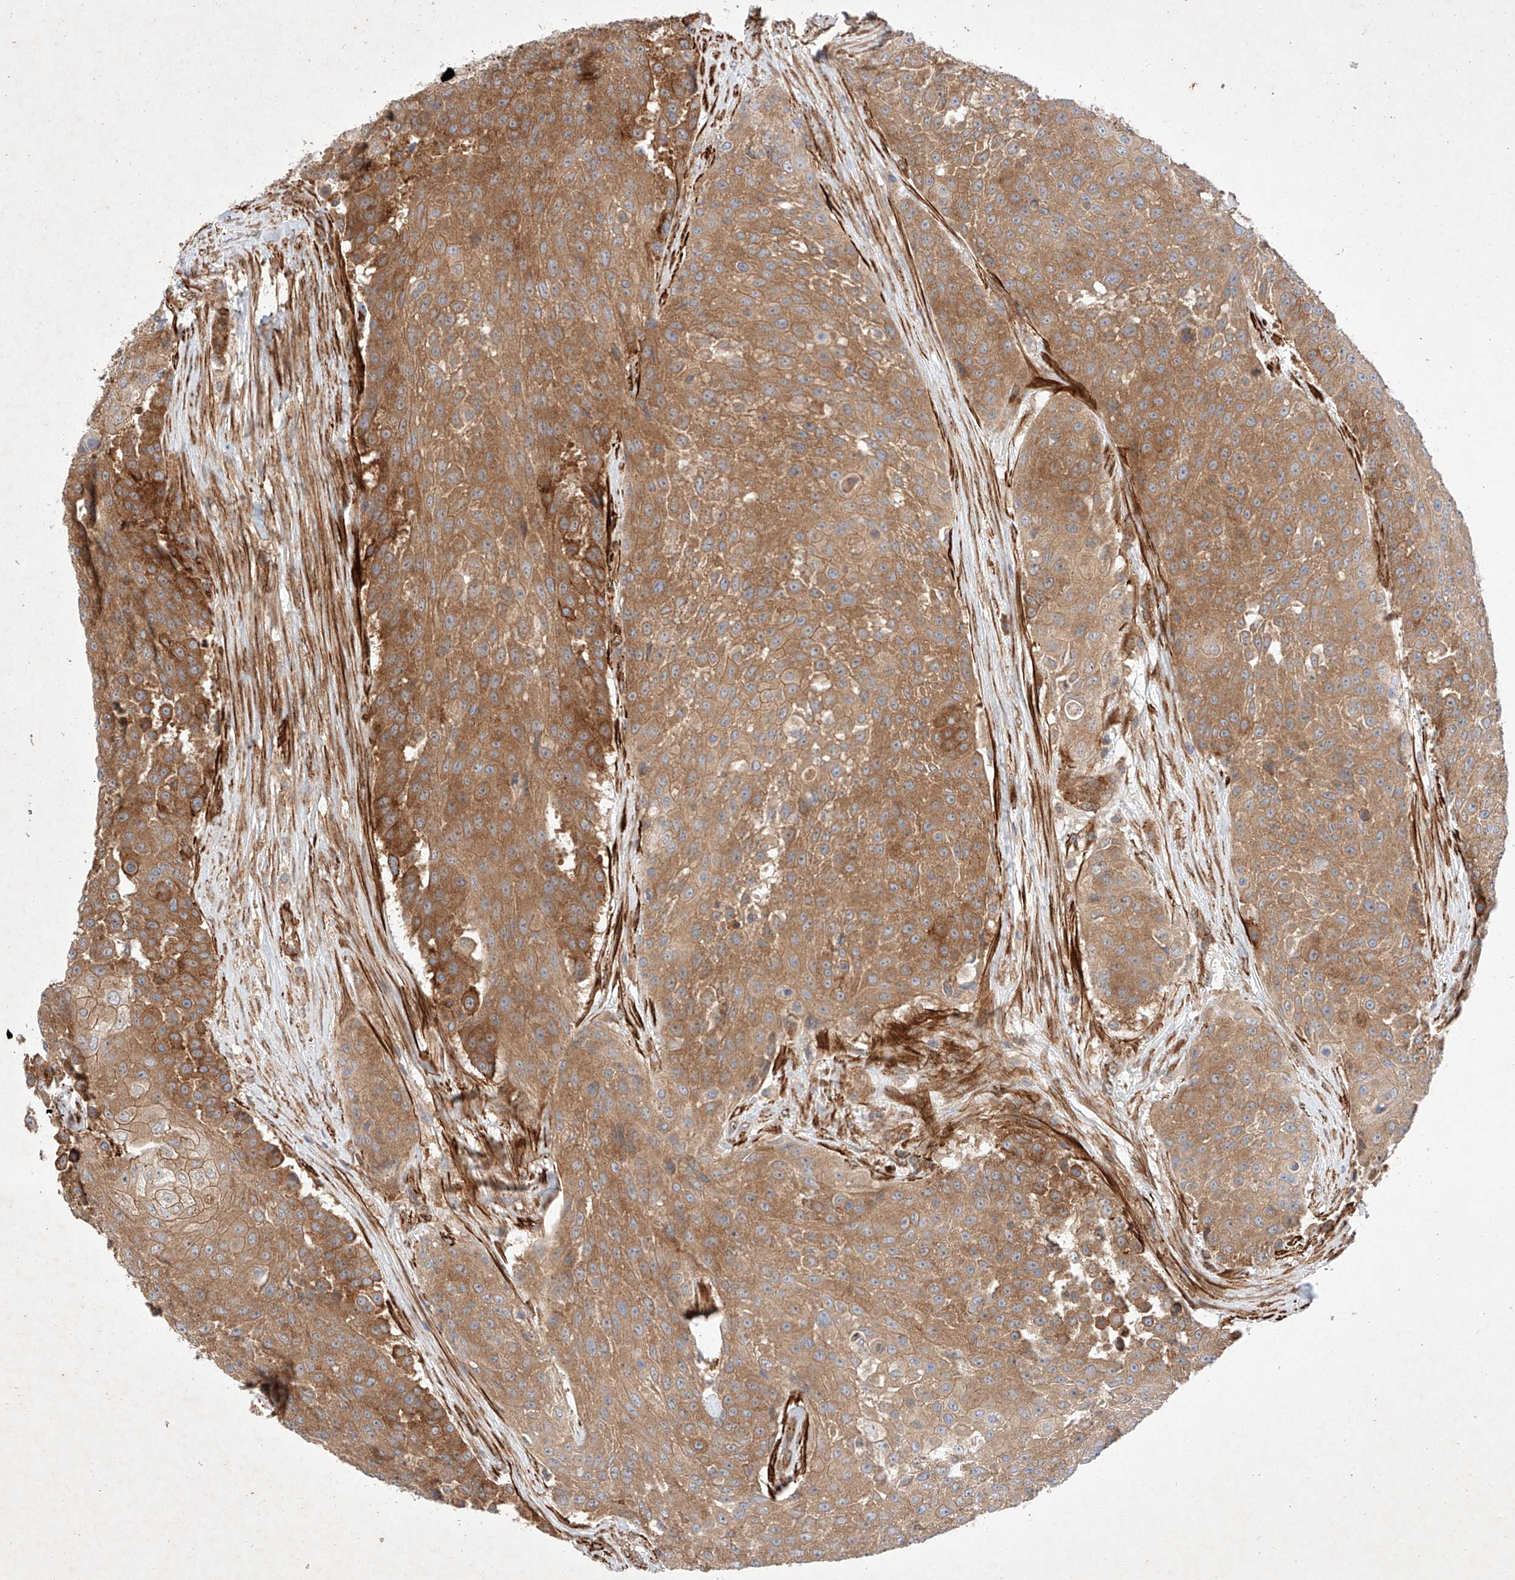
{"staining": {"intensity": "moderate", "quantity": ">75%", "location": "cytoplasmic/membranous"}, "tissue": "urothelial cancer", "cell_type": "Tumor cells", "image_type": "cancer", "snomed": [{"axis": "morphology", "description": "Urothelial carcinoma, High grade"}, {"axis": "topography", "description": "Urinary bladder"}], "caption": "An image of human urothelial cancer stained for a protein exhibits moderate cytoplasmic/membranous brown staining in tumor cells. The protein of interest is stained brown, and the nuclei are stained in blue (DAB IHC with brightfield microscopy, high magnification).", "gene": "RAB23", "patient": {"sex": "female", "age": 63}}